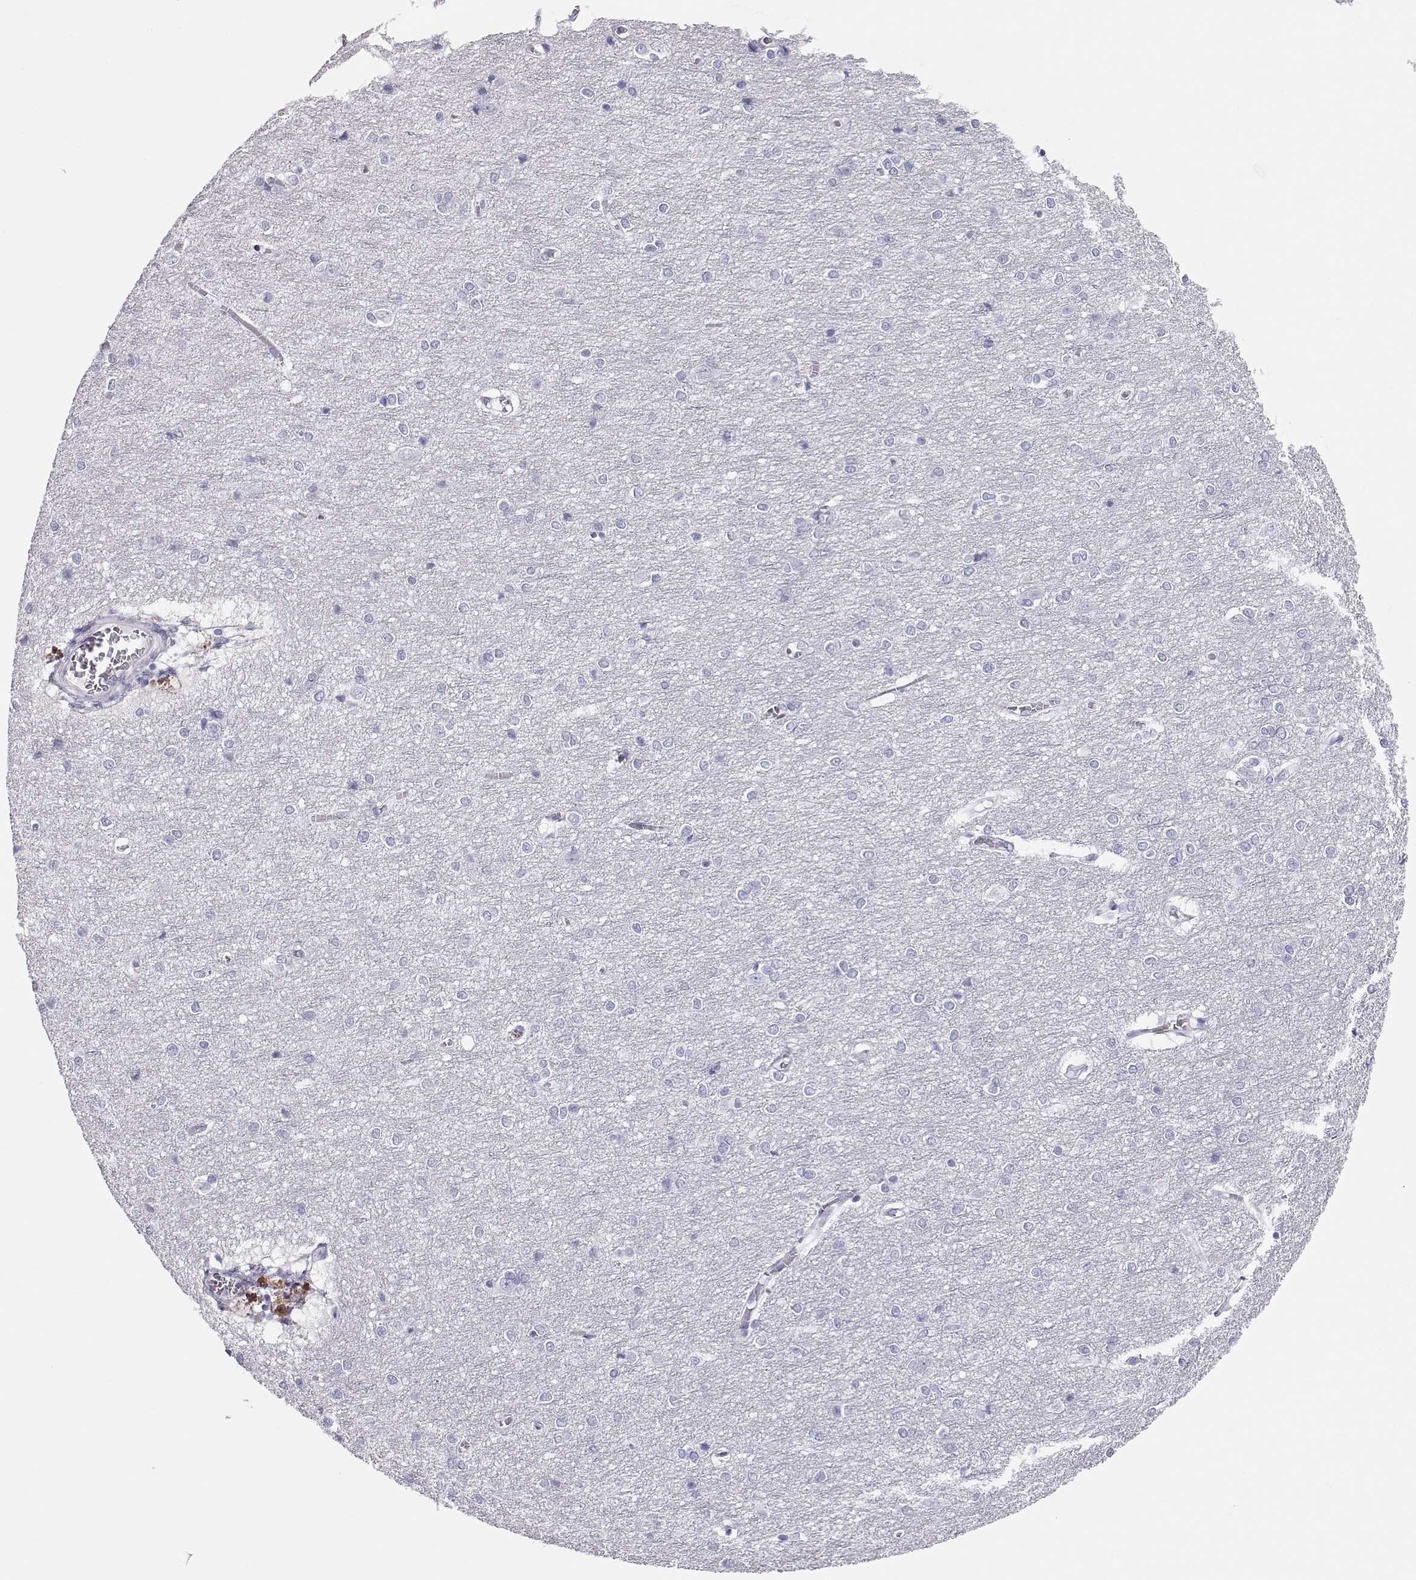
{"staining": {"intensity": "negative", "quantity": "none", "location": "none"}, "tissue": "cerebral cortex", "cell_type": "Endothelial cells", "image_type": "normal", "snomed": [{"axis": "morphology", "description": "Normal tissue, NOS"}, {"axis": "topography", "description": "Cerebral cortex"}], "caption": "A high-resolution photomicrograph shows immunohistochemistry staining of unremarkable cerebral cortex, which demonstrates no significant expression in endothelial cells.", "gene": "RD3", "patient": {"sex": "male", "age": 37}}